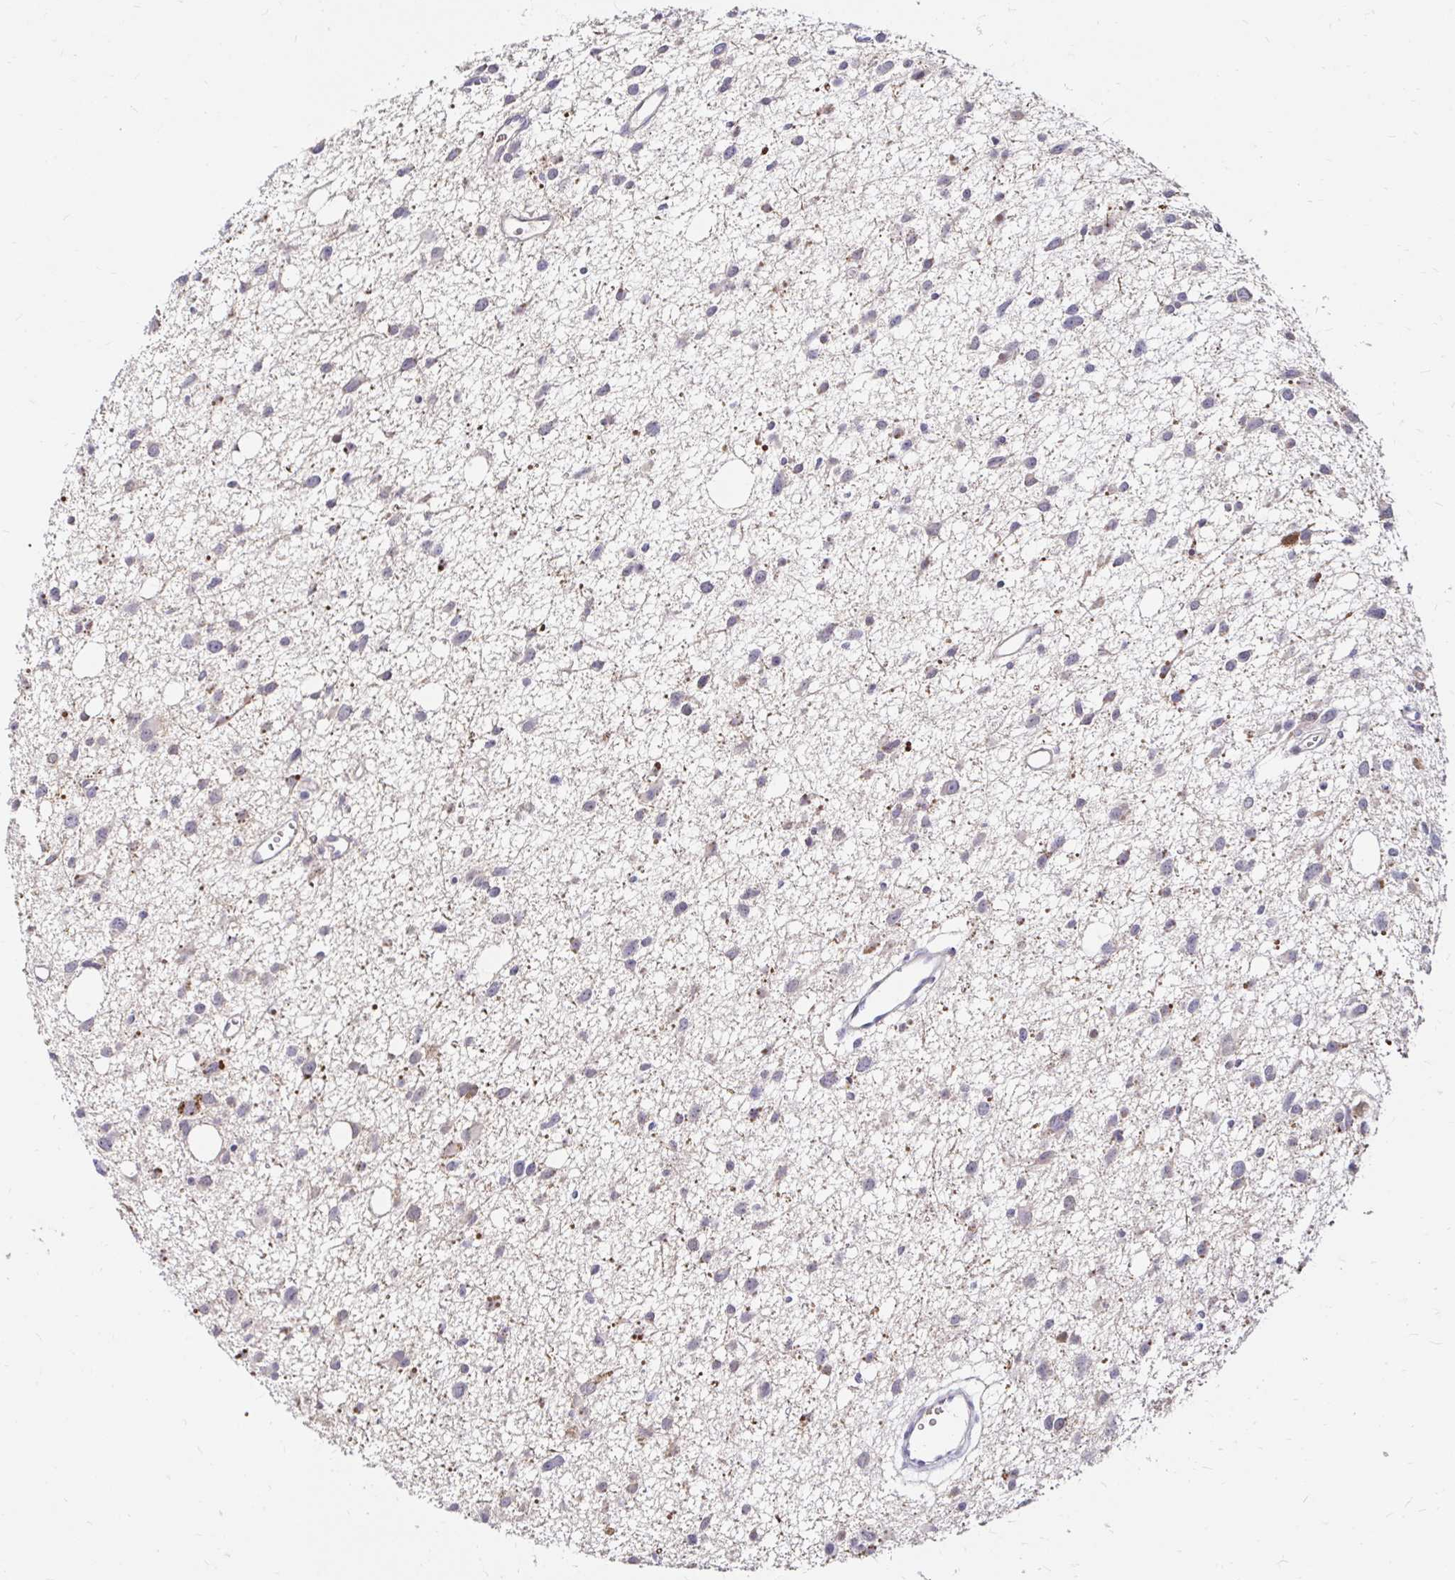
{"staining": {"intensity": "negative", "quantity": "none", "location": "none"}, "tissue": "glioma", "cell_type": "Tumor cells", "image_type": "cancer", "snomed": [{"axis": "morphology", "description": "Glioma, malignant, High grade"}, {"axis": "topography", "description": "Brain"}], "caption": "An image of high-grade glioma (malignant) stained for a protein demonstrates no brown staining in tumor cells.", "gene": "GUCY1A1", "patient": {"sex": "male", "age": 23}}